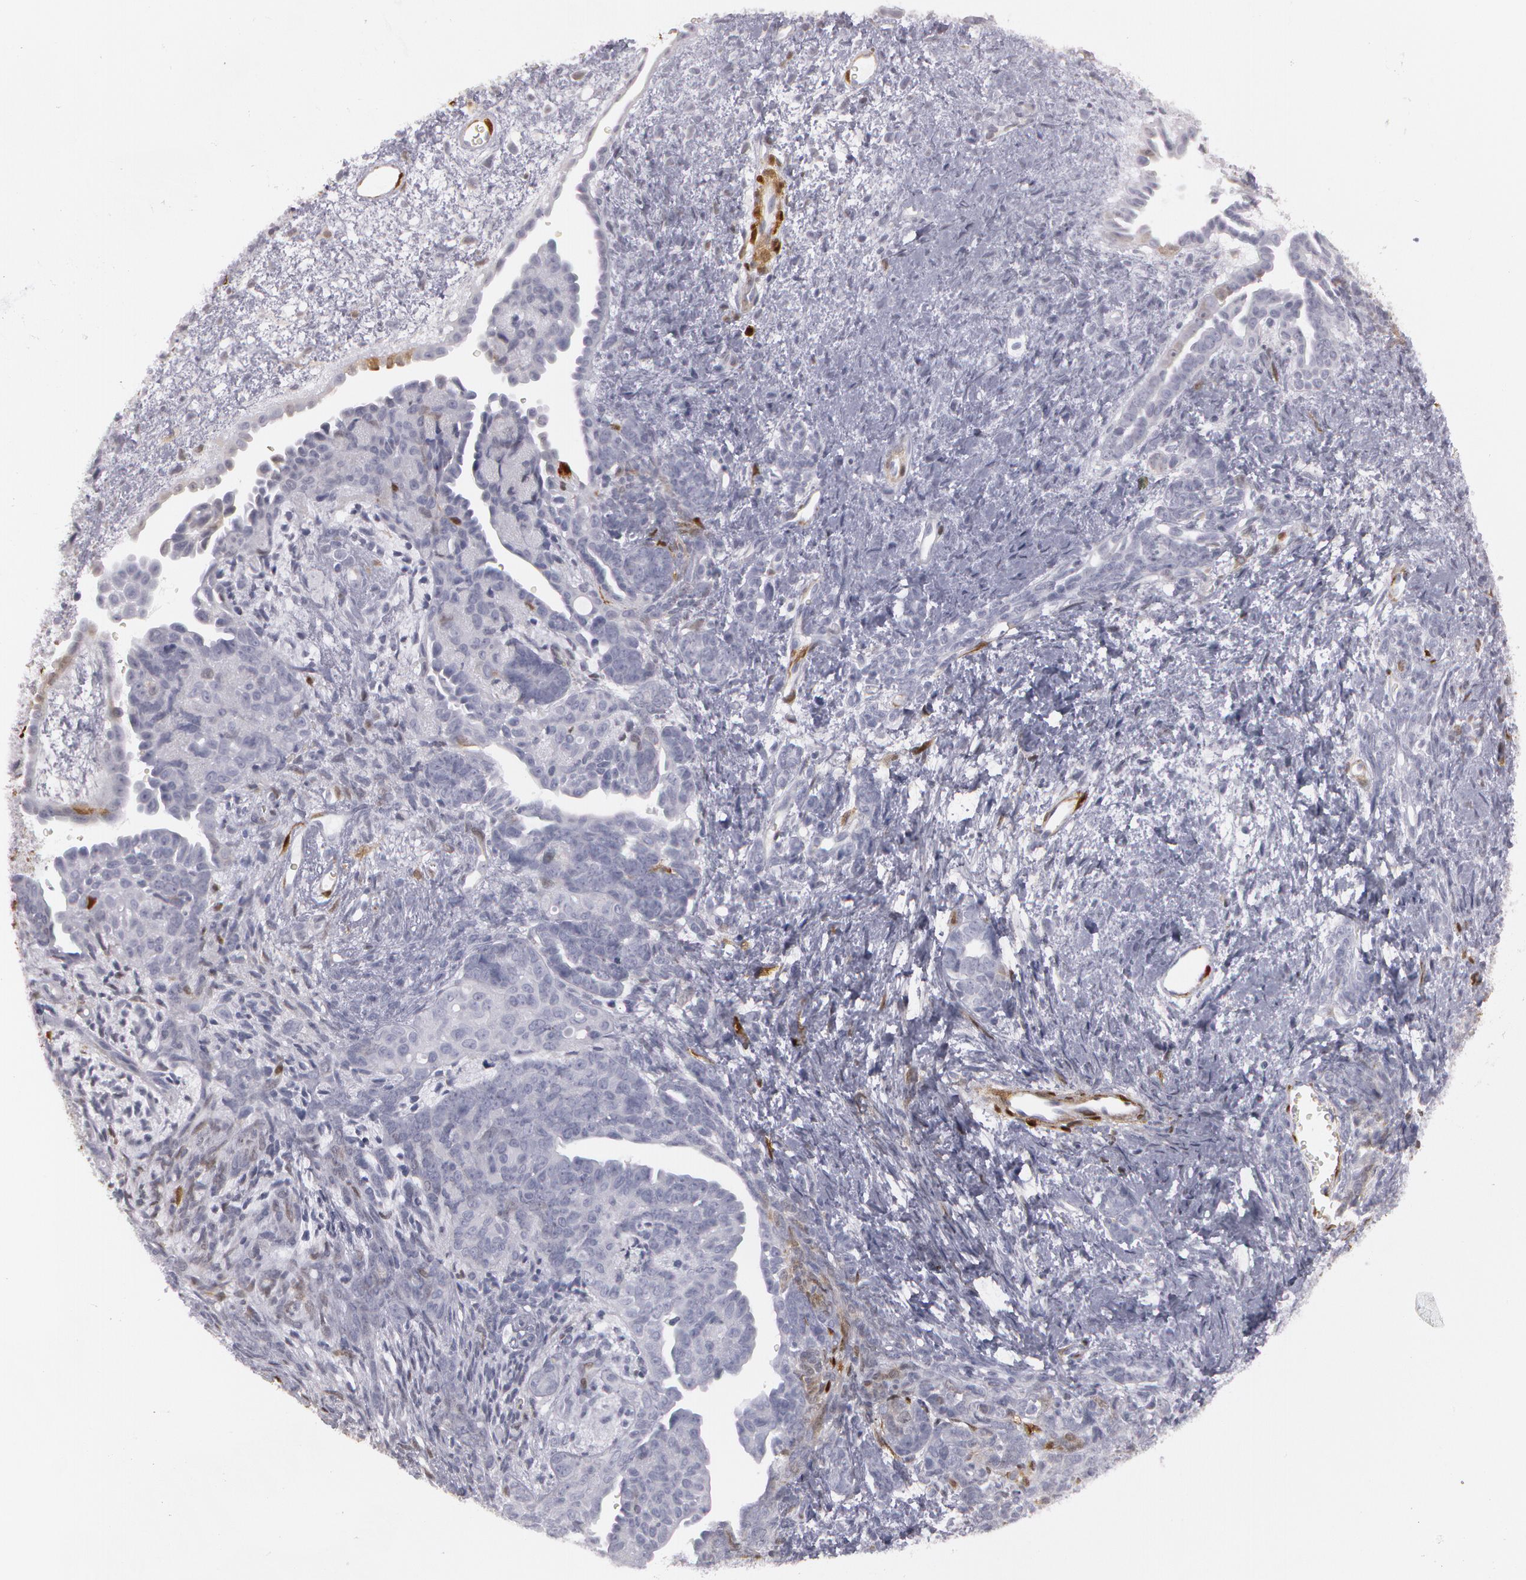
{"staining": {"intensity": "negative", "quantity": "none", "location": "none"}, "tissue": "endometrial cancer", "cell_type": "Tumor cells", "image_type": "cancer", "snomed": [{"axis": "morphology", "description": "Neoplasm, malignant, NOS"}, {"axis": "topography", "description": "Endometrium"}], "caption": "Protein analysis of endometrial cancer demonstrates no significant expression in tumor cells. The staining was performed using DAB (3,3'-diaminobenzidine) to visualize the protein expression in brown, while the nuclei were stained in blue with hematoxylin (Magnification: 20x).", "gene": "TAGLN", "patient": {"sex": "female", "age": 74}}